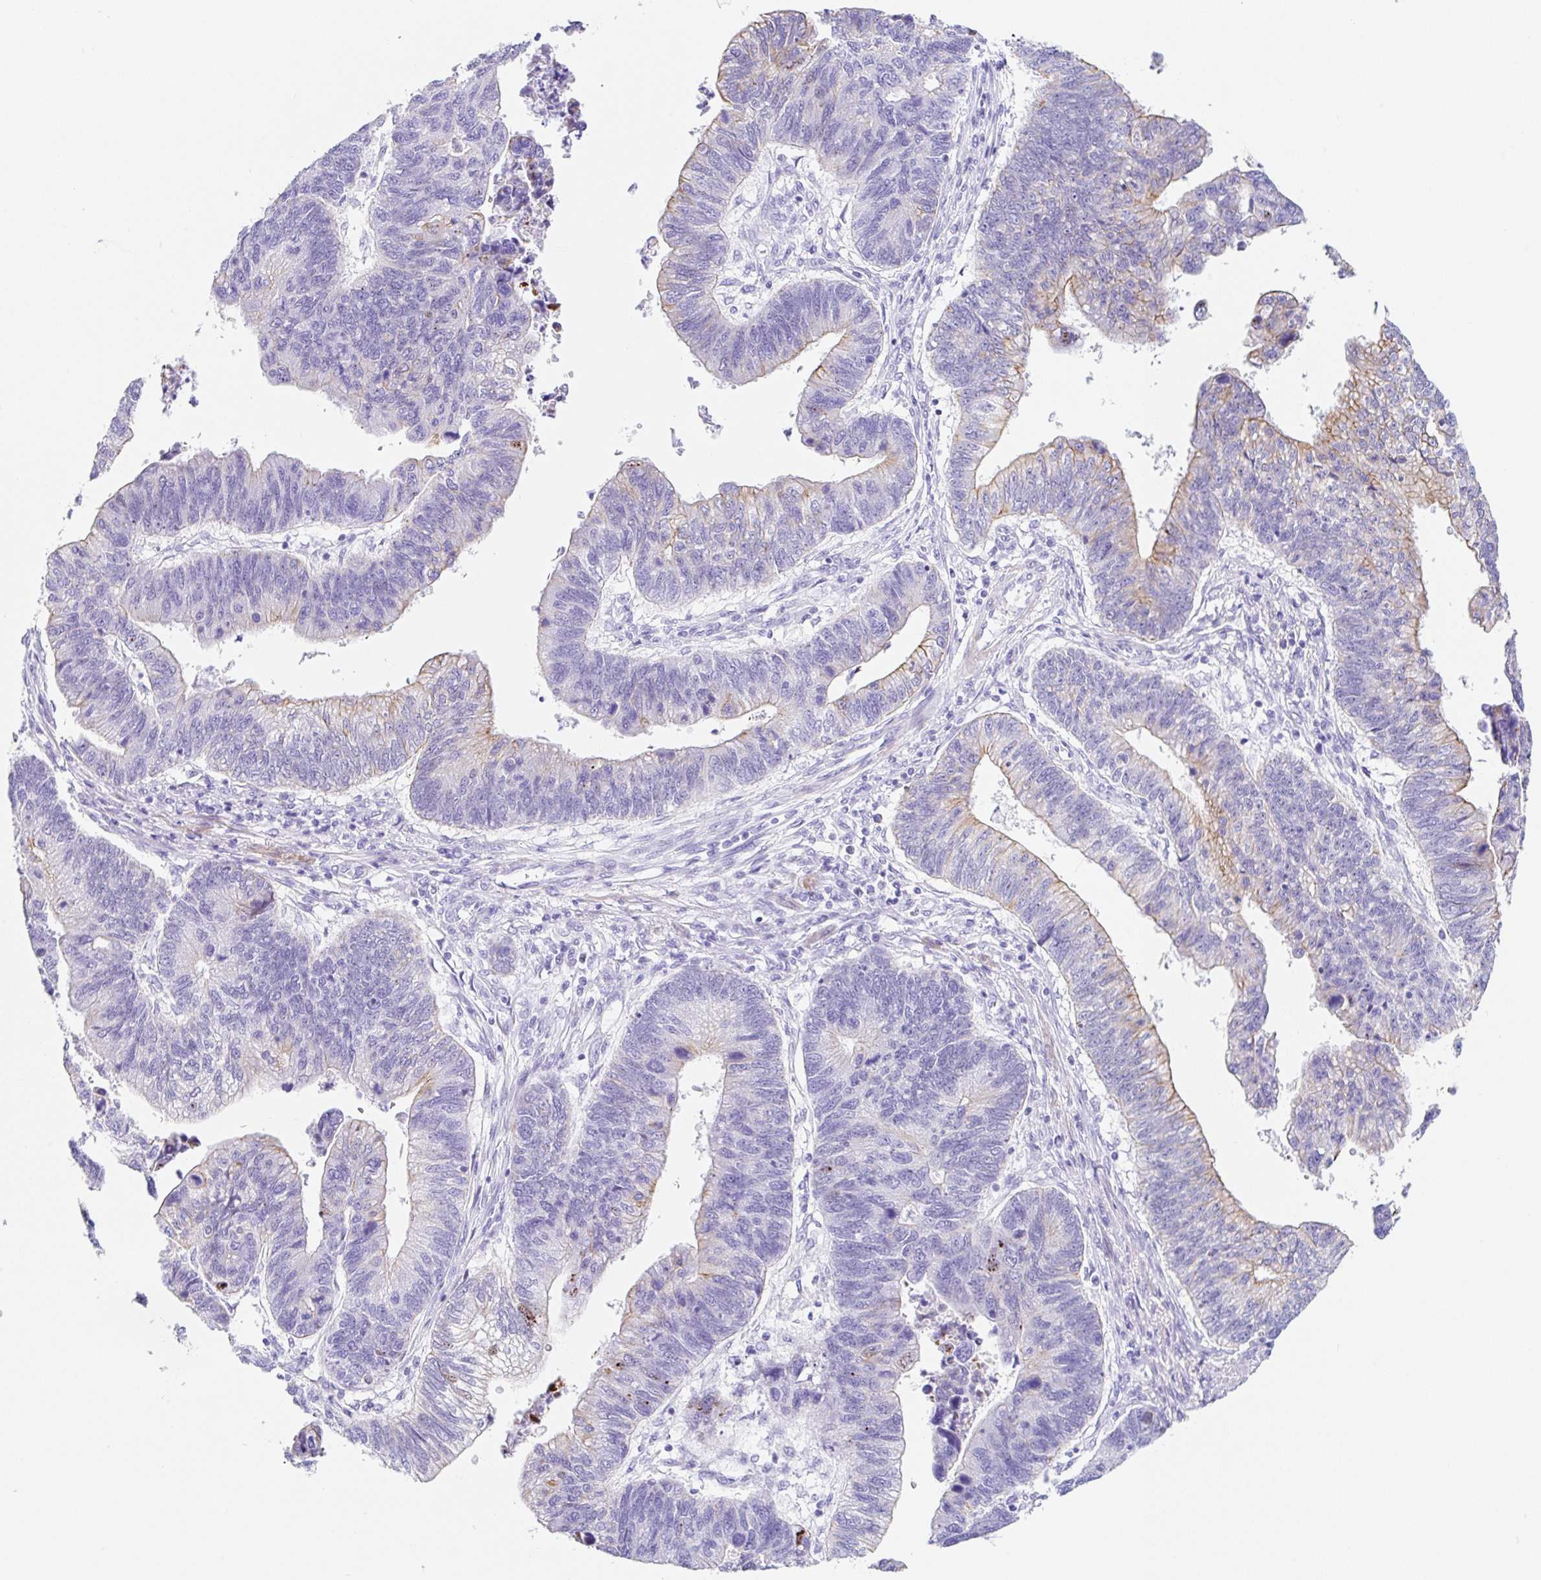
{"staining": {"intensity": "moderate", "quantity": "<25%", "location": "cytoplasmic/membranous"}, "tissue": "stomach cancer", "cell_type": "Tumor cells", "image_type": "cancer", "snomed": [{"axis": "morphology", "description": "Adenocarcinoma, NOS"}, {"axis": "topography", "description": "Stomach"}], "caption": "Human stomach cancer stained for a protein (brown) exhibits moderate cytoplasmic/membranous positive staining in approximately <25% of tumor cells.", "gene": "CLDND2", "patient": {"sex": "male", "age": 59}}